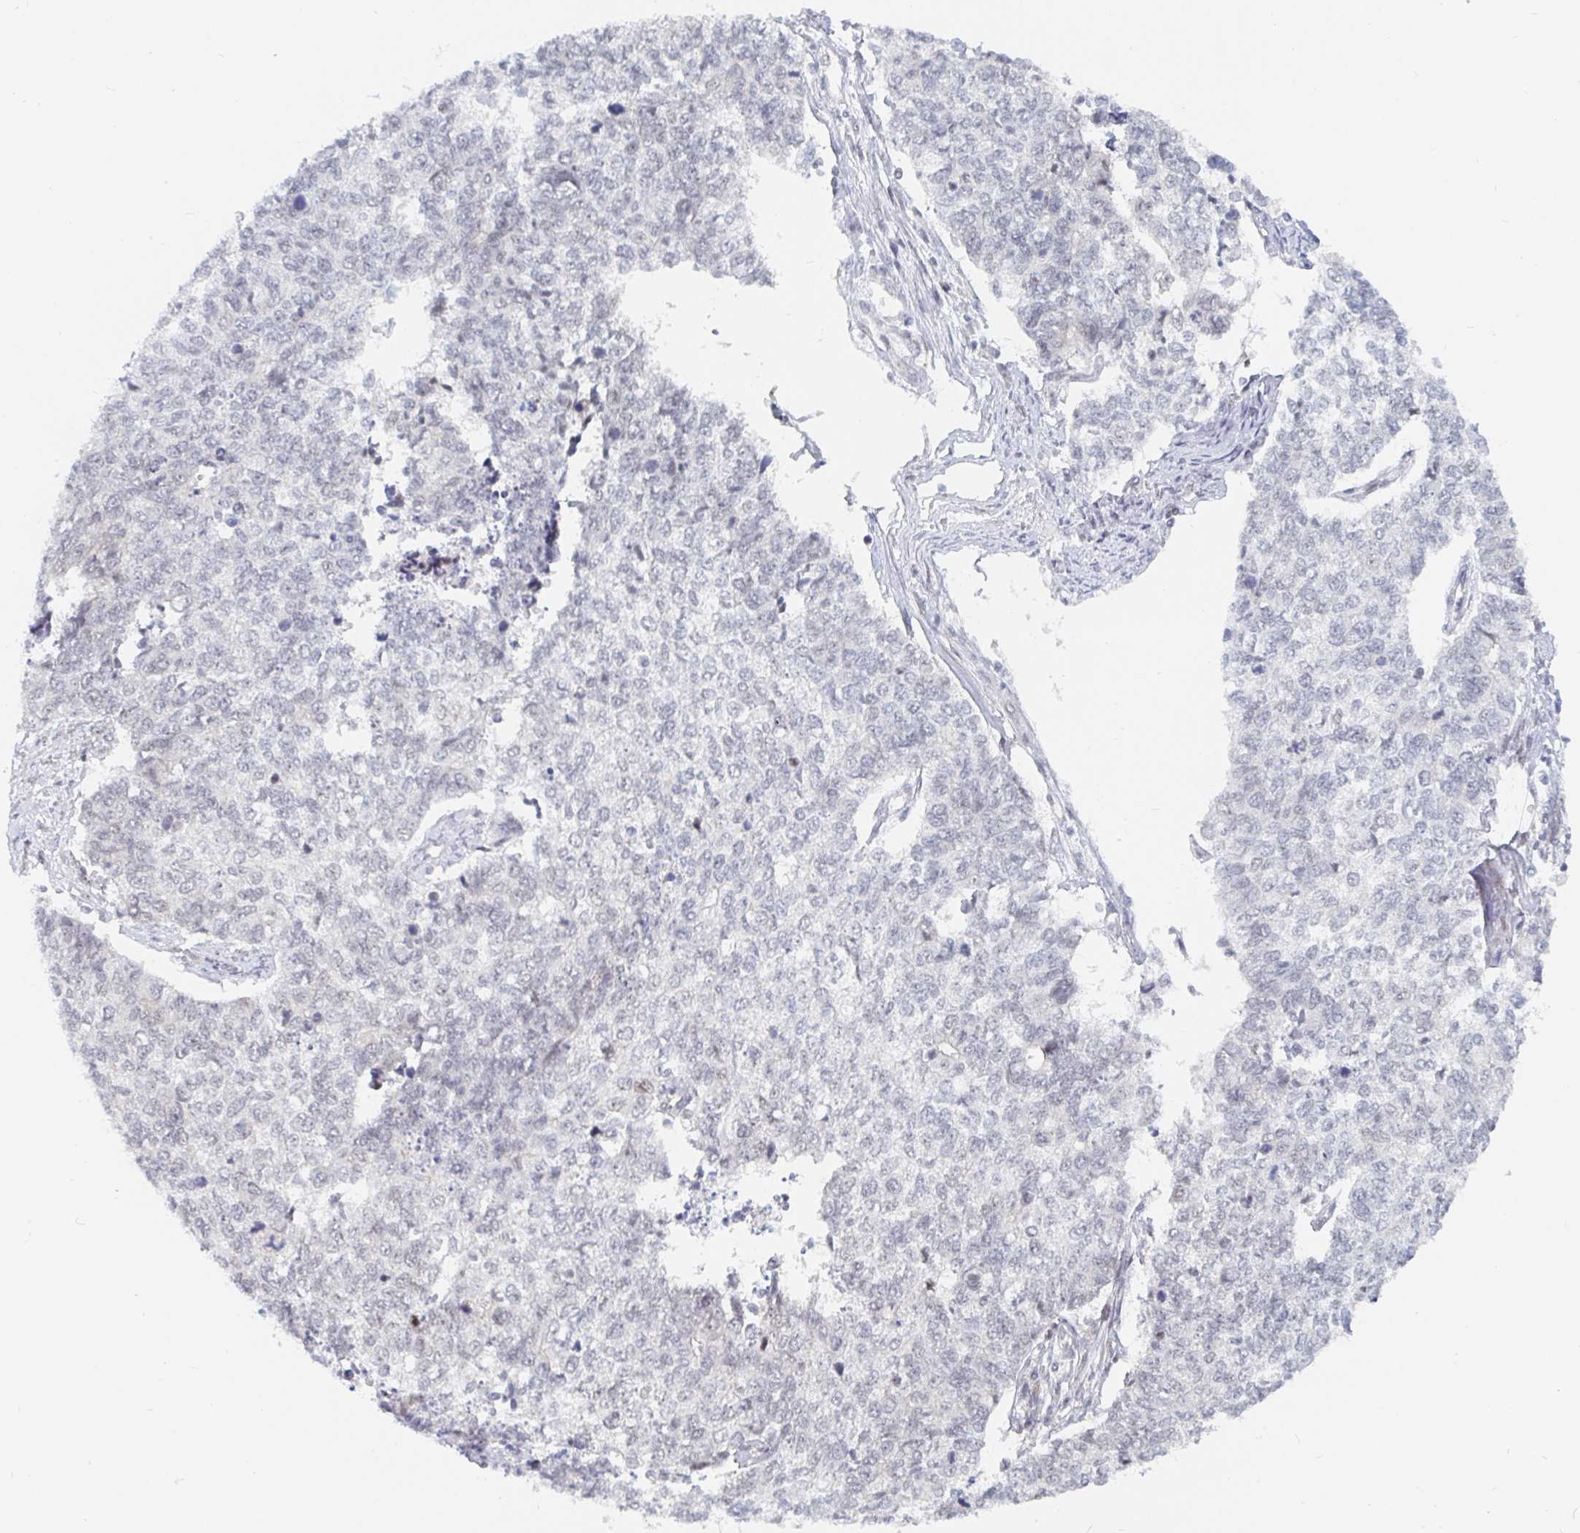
{"staining": {"intensity": "negative", "quantity": "none", "location": "none"}, "tissue": "cervical cancer", "cell_type": "Tumor cells", "image_type": "cancer", "snomed": [{"axis": "morphology", "description": "Adenocarcinoma, NOS"}, {"axis": "topography", "description": "Cervix"}], "caption": "Tumor cells are negative for protein expression in human cervical adenocarcinoma. (DAB (3,3'-diaminobenzidine) IHC visualized using brightfield microscopy, high magnification).", "gene": "CHD2", "patient": {"sex": "female", "age": 63}}